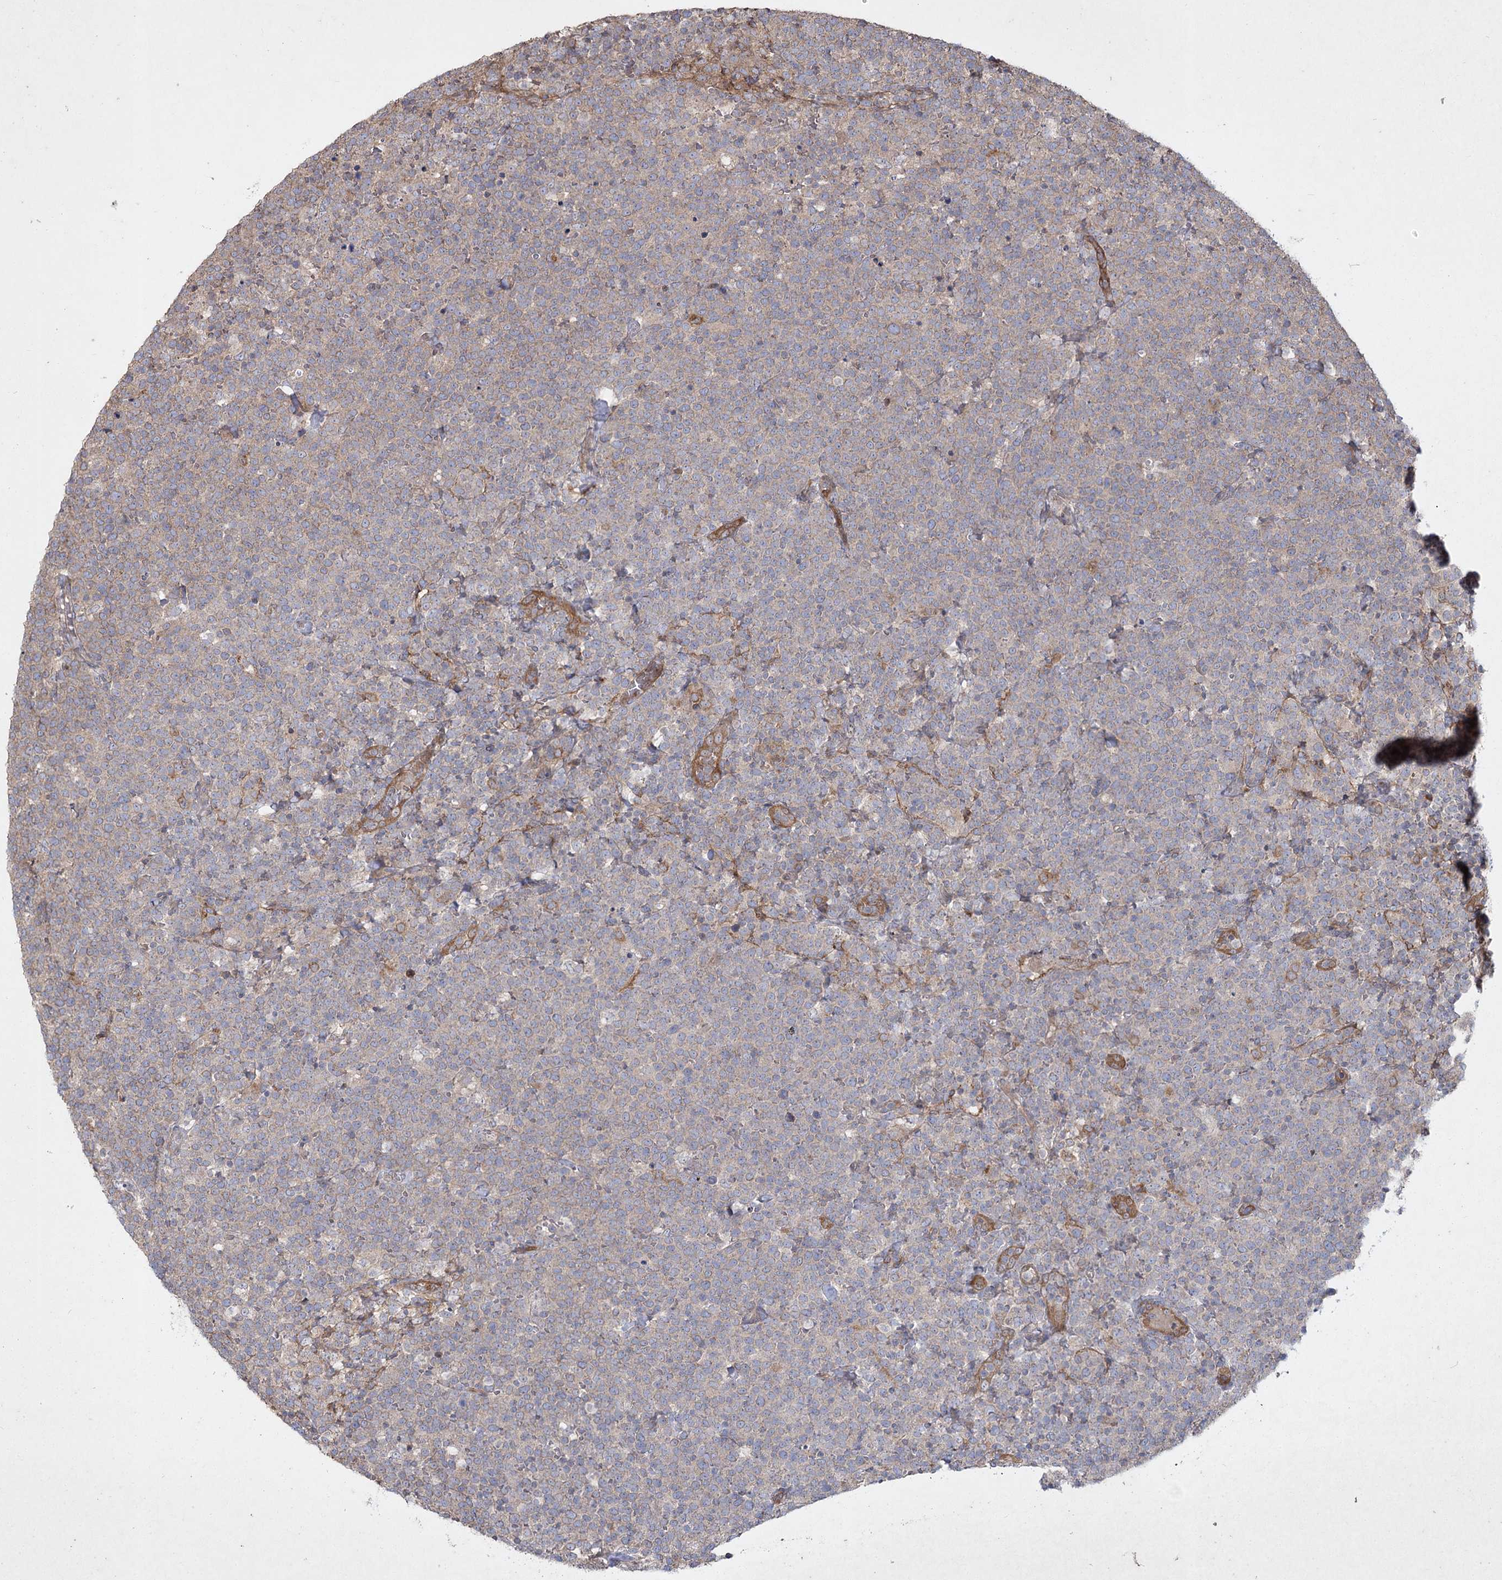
{"staining": {"intensity": "negative", "quantity": "none", "location": "none"}, "tissue": "lymphoma", "cell_type": "Tumor cells", "image_type": "cancer", "snomed": [{"axis": "morphology", "description": "Malignant lymphoma, non-Hodgkin's type, High grade"}, {"axis": "topography", "description": "Lymph node"}], "caption": "DAB (3,3'-diaminobenzidine) immunohistochemical staining of malignant lymphoma, non-Hodgkin's type (high-grade) reveals no significant staining in tumor cells. The staining is performed using DAB (3,3'-diaminobenzidine) brown chromogen with nuclei counter-stained in using hematoxylin.", "gene": "SH3TC1", "patient": {"sex": "male", "age": 61}}